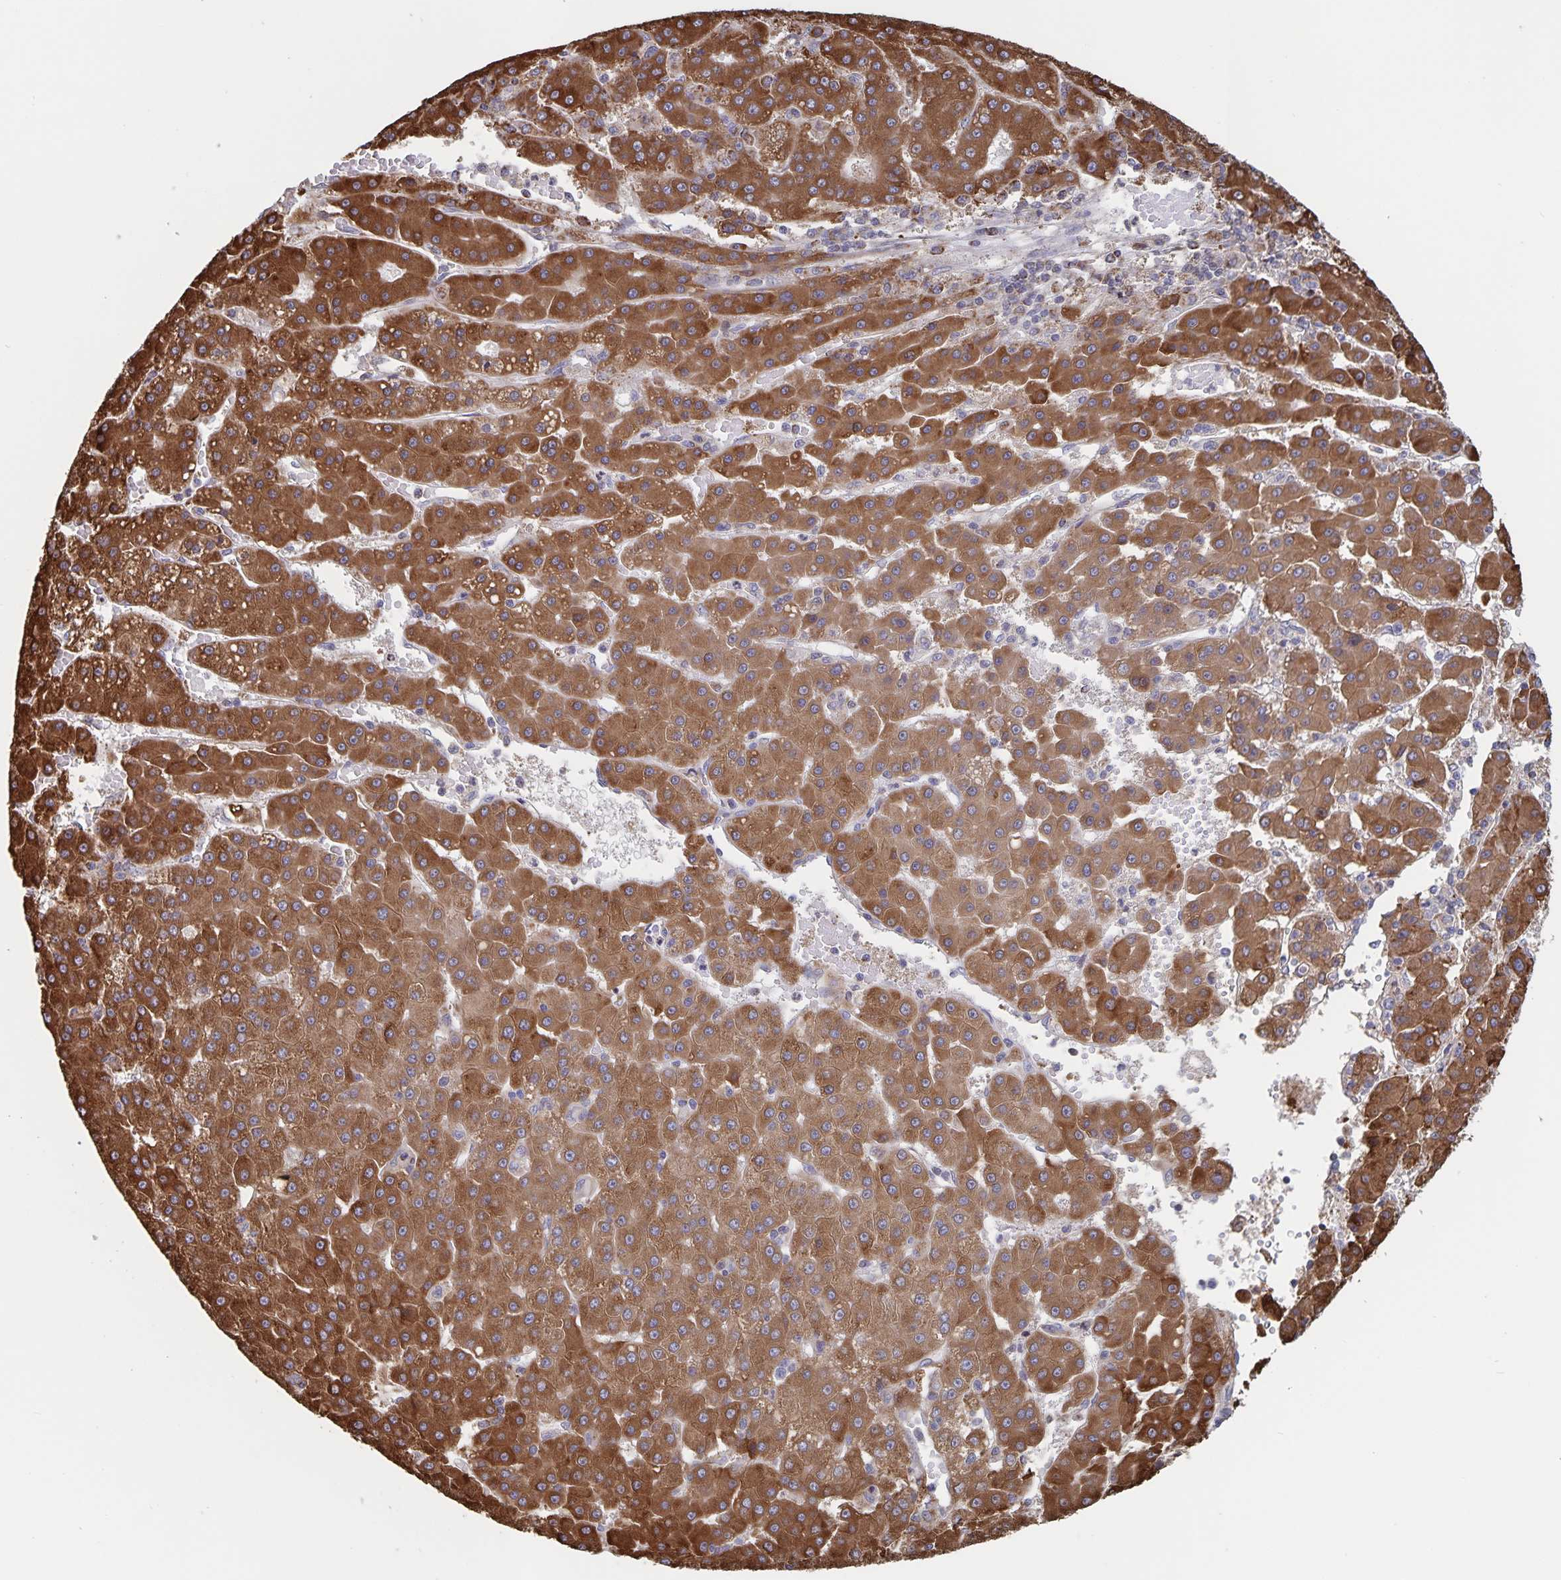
{"staining": {"intensity": "strong", "quantity": ">75%", "location": "cytoplasmic/membranous"}, "tissue": "liver cancer", "cell_type": "Tumor cells", "image_type": "cancer", "snomed": [{"axis": "morphology", "description": "Carcinoma, Hepatocellular, NOS"}, {"axis": "topography", "description": "Liver"}], "caption": "Immunohistochemistry image of human liver cancer (hepatocellular carcinoma) stained for a protein (brown), which exhibits high levels of strong cytoplasmic/membranous expression in about >75% of tumor cells.", "gene": "ACACA", "patient": {"sex": "male", "age": 76}}